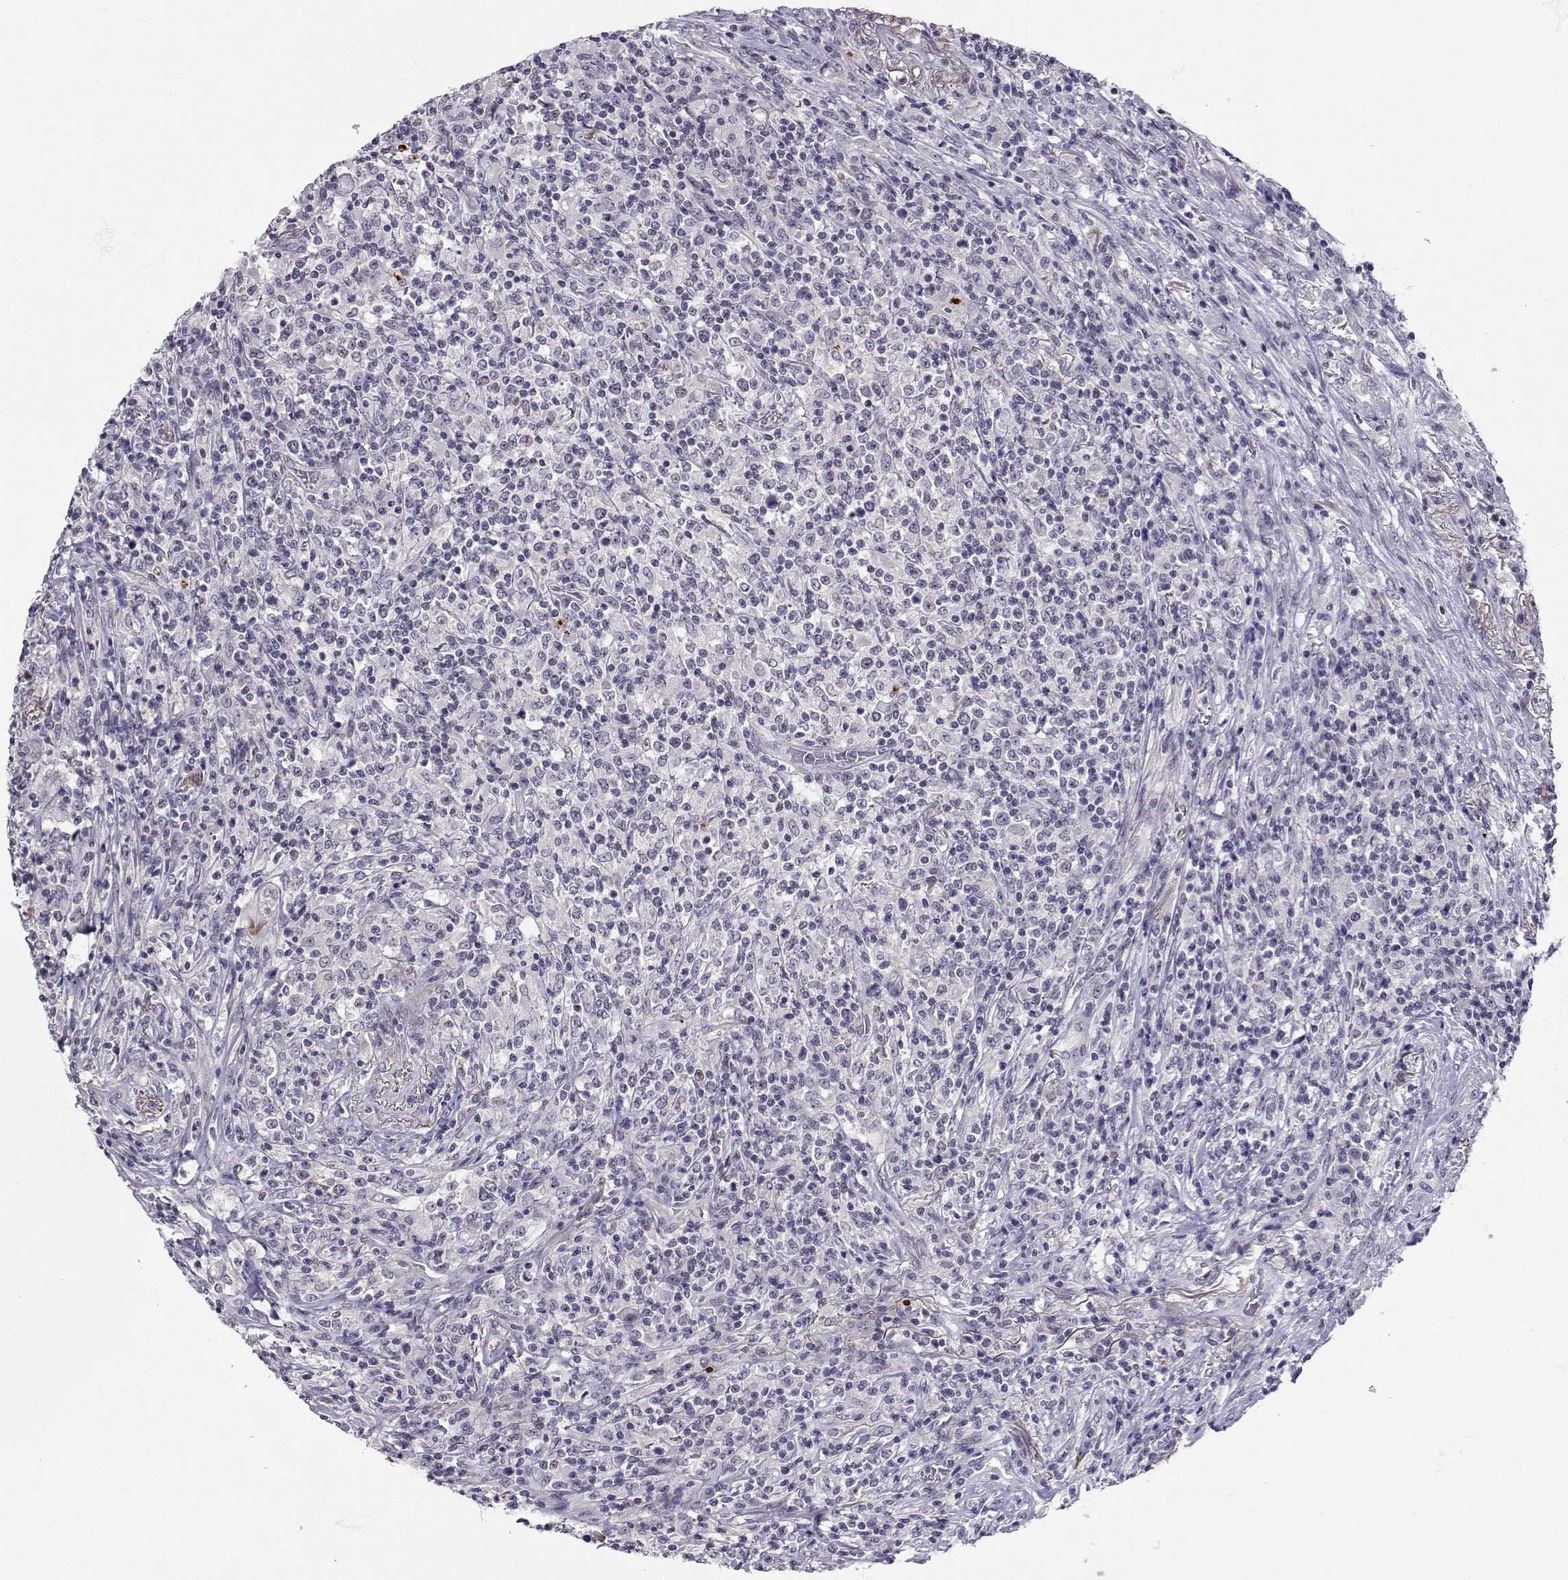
{"staining": {"intensity": "negative", "quantity": "none", "location": "none"}, "tissue": "lymphoma", "cell_type": "Tumor cells", "image_type": "cancer", "snomed": [{"axis": "morphology", "description": "Malignant lymphoma, non-Hodgkin's type, High grade"}, {"axis": "topography", "description": "Lung"}], "caption": "An image of lymphoma stained for a protein exhibits no brown staining in tumor cells.", "gene": "SLC6A3", "patient": {"sex": "male", "age": 79}}